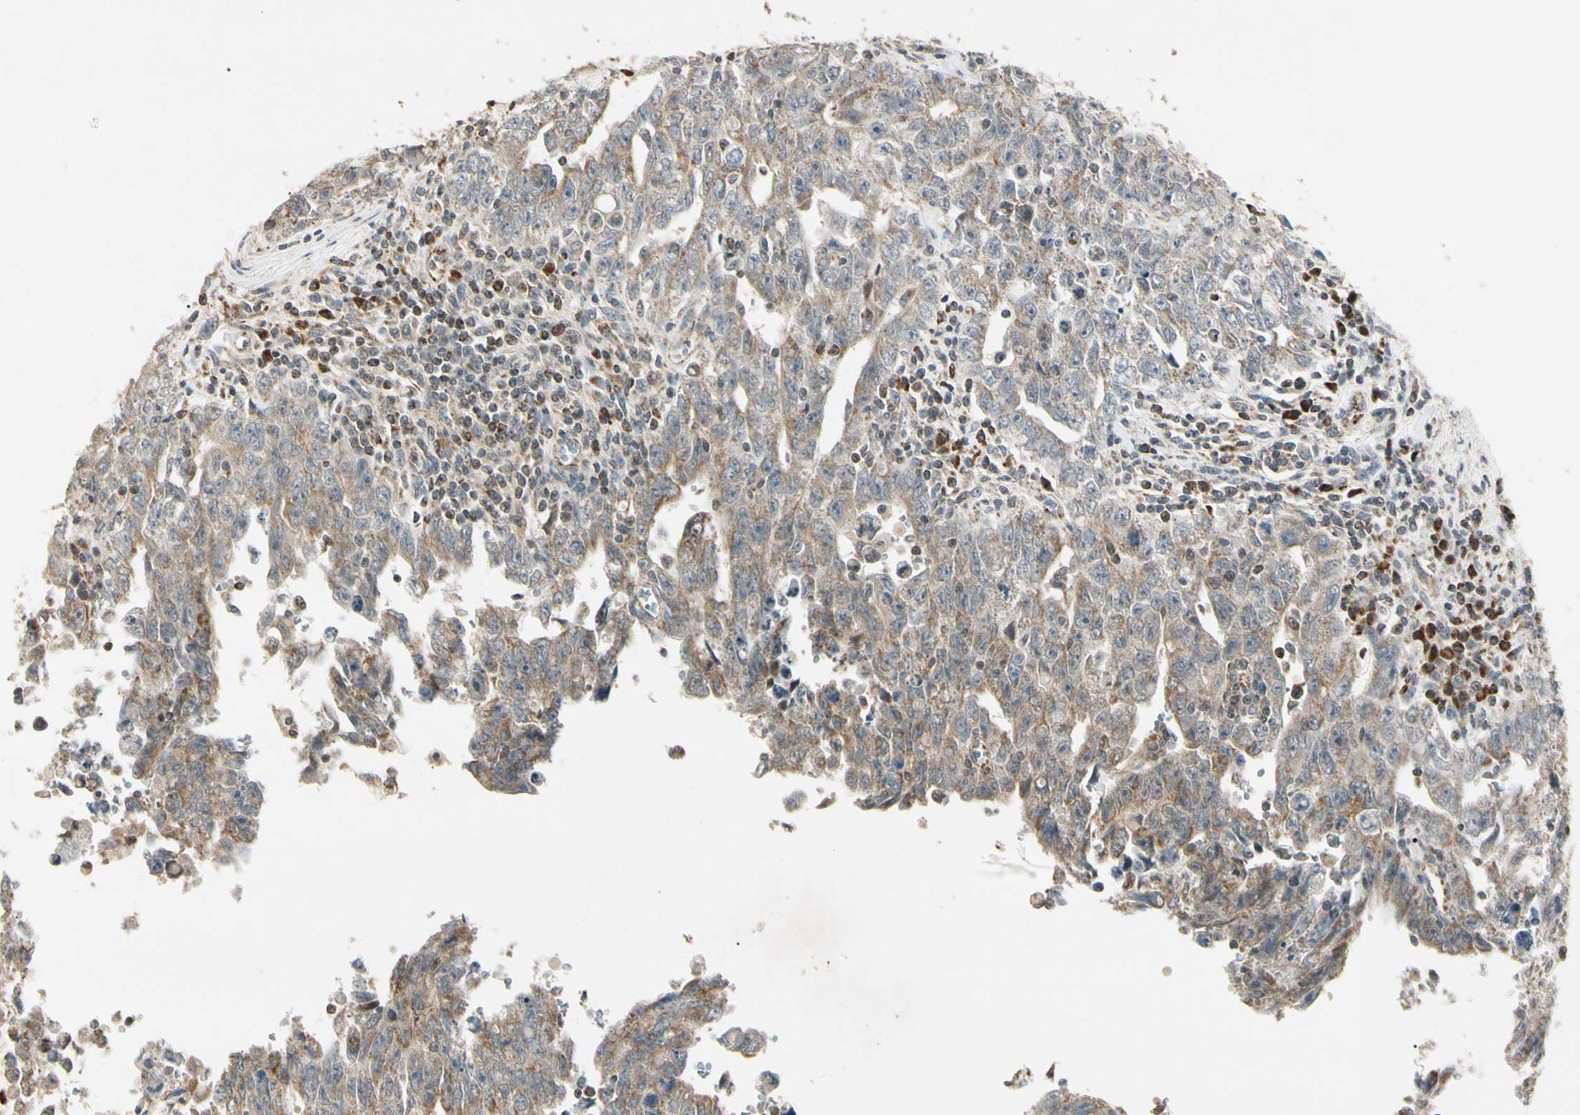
{"staining": {"intensity": "moderate", "quantity": ">75%", "location": "cytoplasmic/membranous"}, "tissue": "testis cancer", "cell_type": "Tumor cells", "image_type": "cancer", "snomed": [{"axis": "morphology", "description": "Carcinoma, Embryonal, NOS"}, {"axis": "topography", "description": "Testis"}], "caption": "Protein expression analysis of human testis cancer (embryonal carcinoma) reveals moderate cytoplasmic/membranous expression in approximately >75% of tumor cells.", "gene": "PRDX5", "patient": {"sex": "male", "age": 28}}